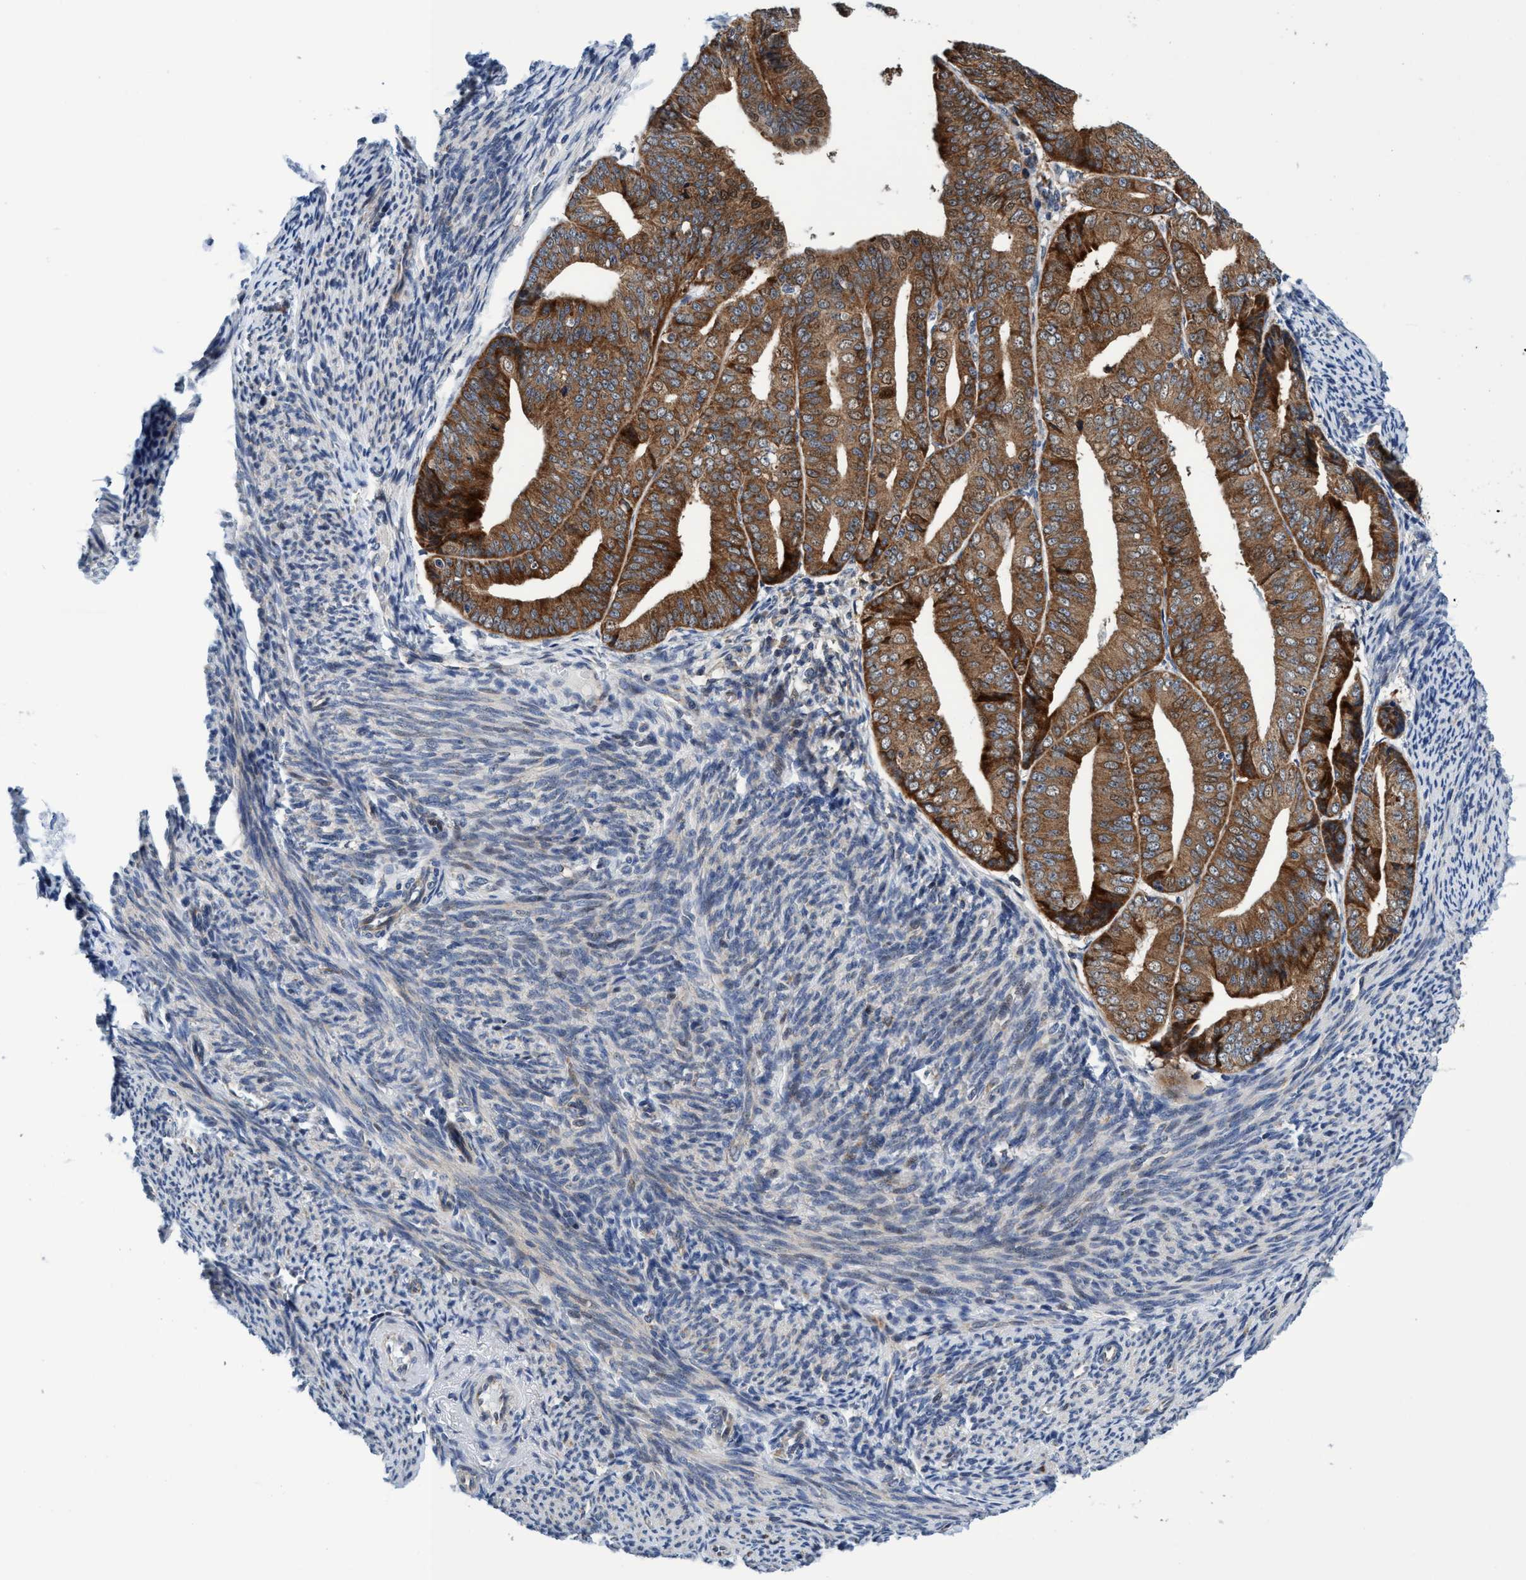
{"staining": {"intensity": "moderate", "quantity": ">75%", "location": "cytoplasmic/membranous"}, "tissue": "endometrial cancer", "cell_type": "Tumor cells", "image_type": "cancer", "snomed": [{"axis": "morphology", "description": "Adenocarcinoma, NOS"}, {"axis": "topography", "description": "Endometrium"}], "caption": "Endometrial adenocarcinoma was stained to show a protein in brown. There is medium levels of moderate cytoplasmic/membranous staining in approximately >75% of tumor cells. (IHC, brightfield microscopy, high magnification).", "gene": "AGAP2", "patient": {"sex": "female", "age": 63}}